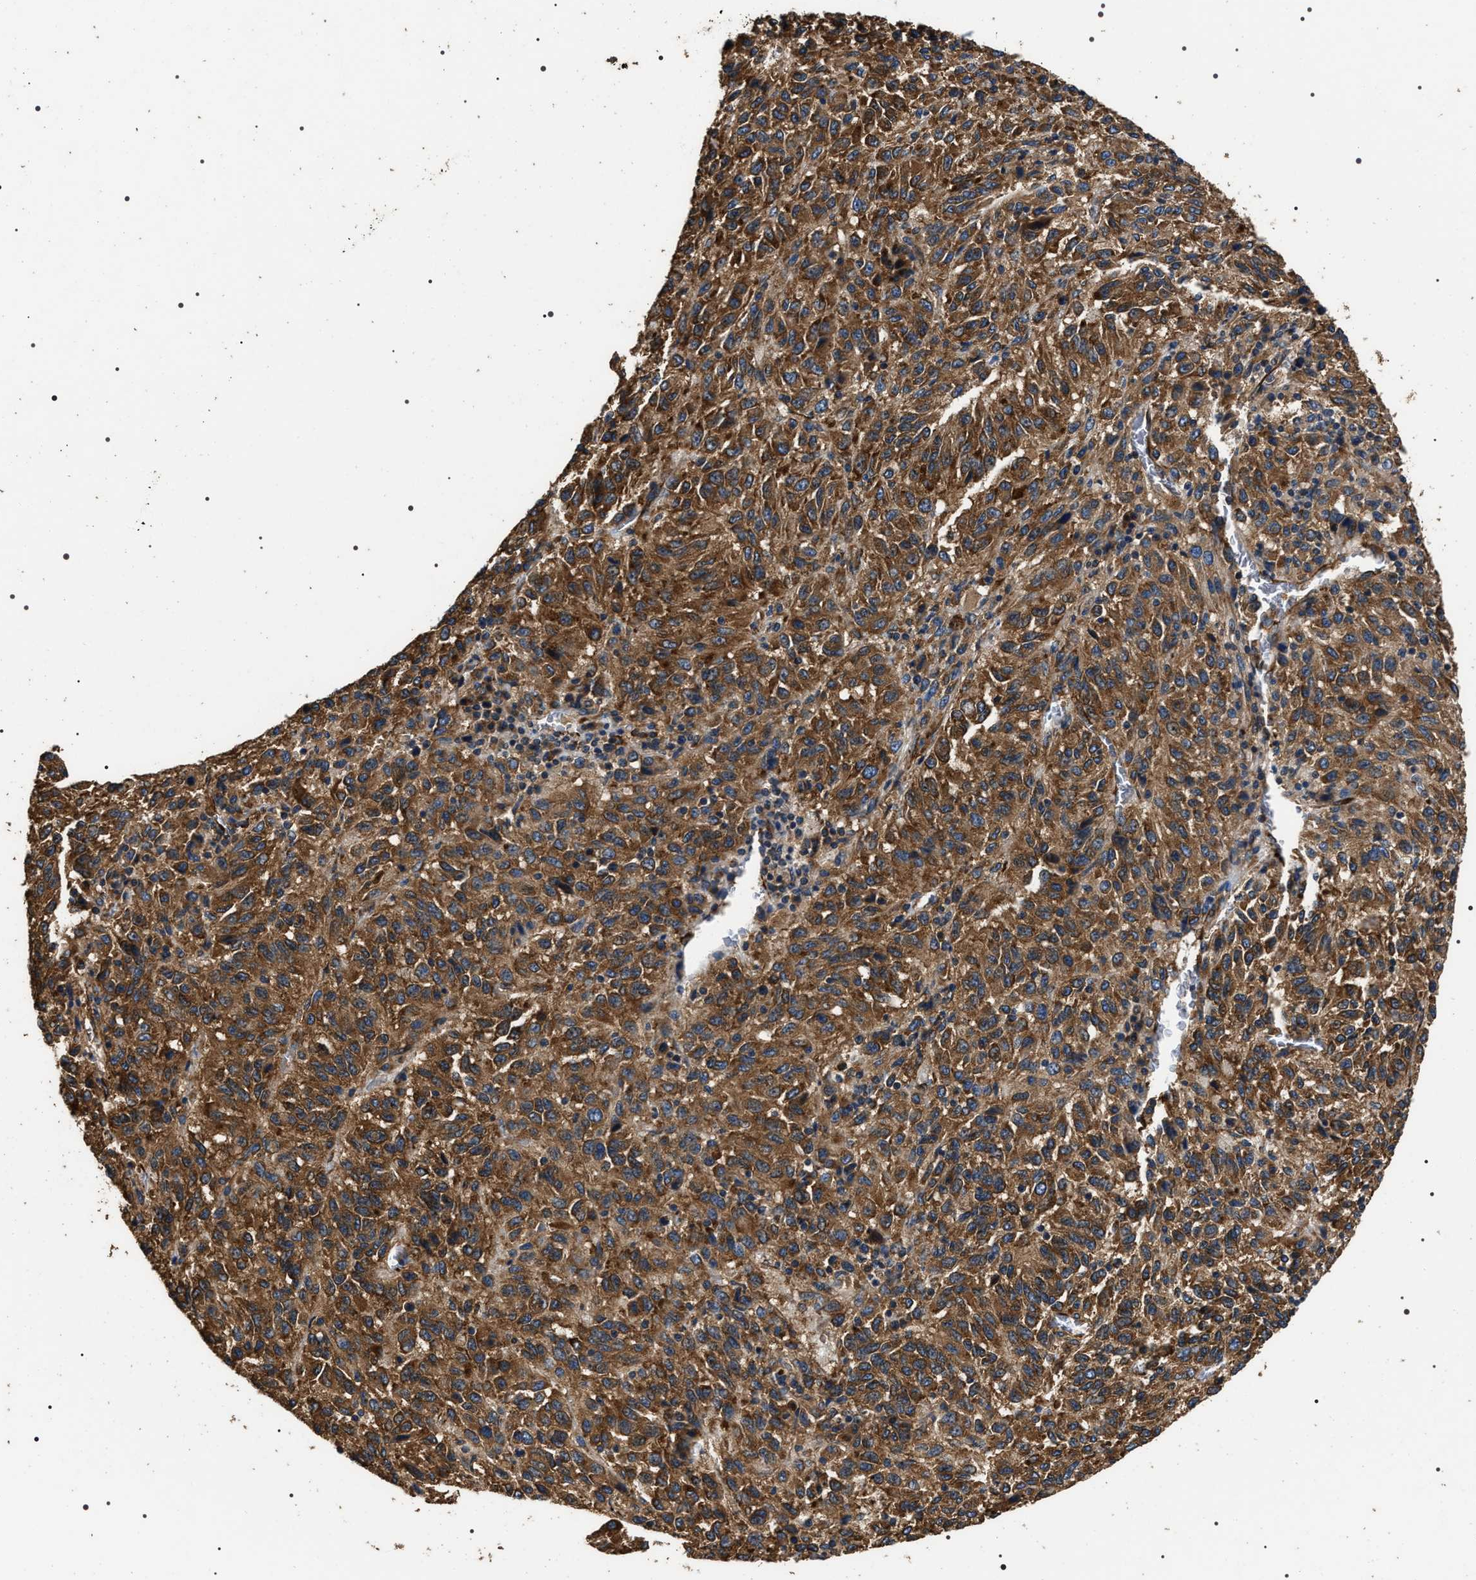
{"staining": {"intensity": "moderate", "quantity": ">75%", "location": "cytoplasmic/membranous"}, "tissue": "melanoma", "cell_type": "Tumor cells", "image_type": "cancer", "snomed": [{"axis": "morphology", "description": "Malignant melanoma, Metastatic site"}, {"axis": "topography", "description": "Lung"}], "caption": "There is medium levels of moderate cytoplasmic/membranous staining in tumor cells of malignant melanoma (metastatic site), as demonstrated by immunohistochemical staining (brown color).", "gene": "KTN1", "patient": {"sex": "male", "age": 64}}